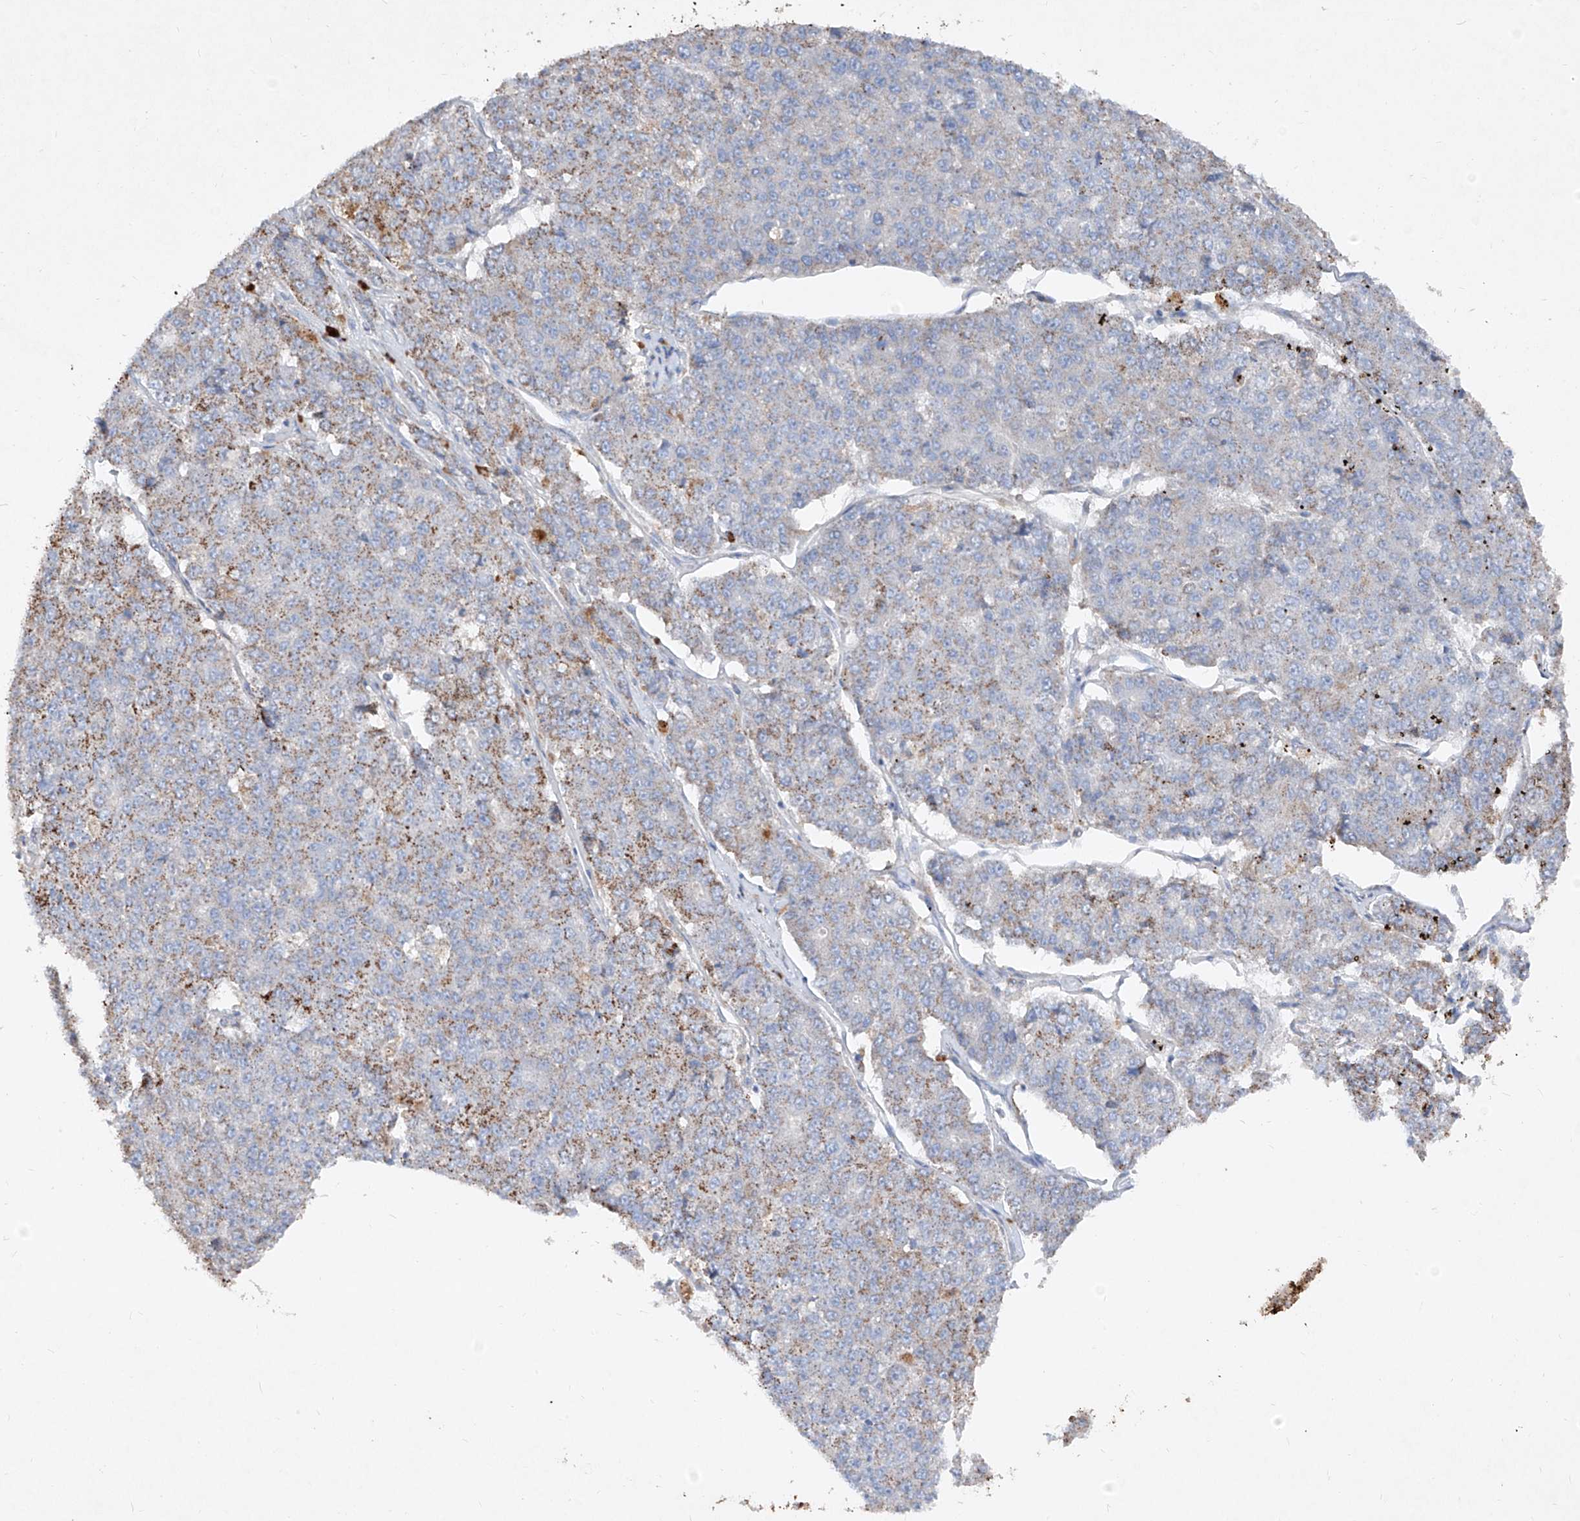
{"staining": {"intensity": "moderate", "quantity": "<25%", "location": "cytoplasmic/membranous"}, "tissue": "pancreatic cancer", "cell_type": "Tumor cells", "image_type": "cancer", "snomed": [{"axis": "morphology", "description": "Adenocarcinoma, NOS"}, {"axis": "topography", "description": "Pancreas"}], "caption": "Immunohistochemical staining of human adenocarcinoma (pancreatic) displays moderate cytoplasmic/membranous protein expression in approximately <25% of tumor cells. The protein is shown in brown color, while the nuclei are stained blue.", "gene": "ABCD3", "patient": {"sex": "male", "age": 50}}